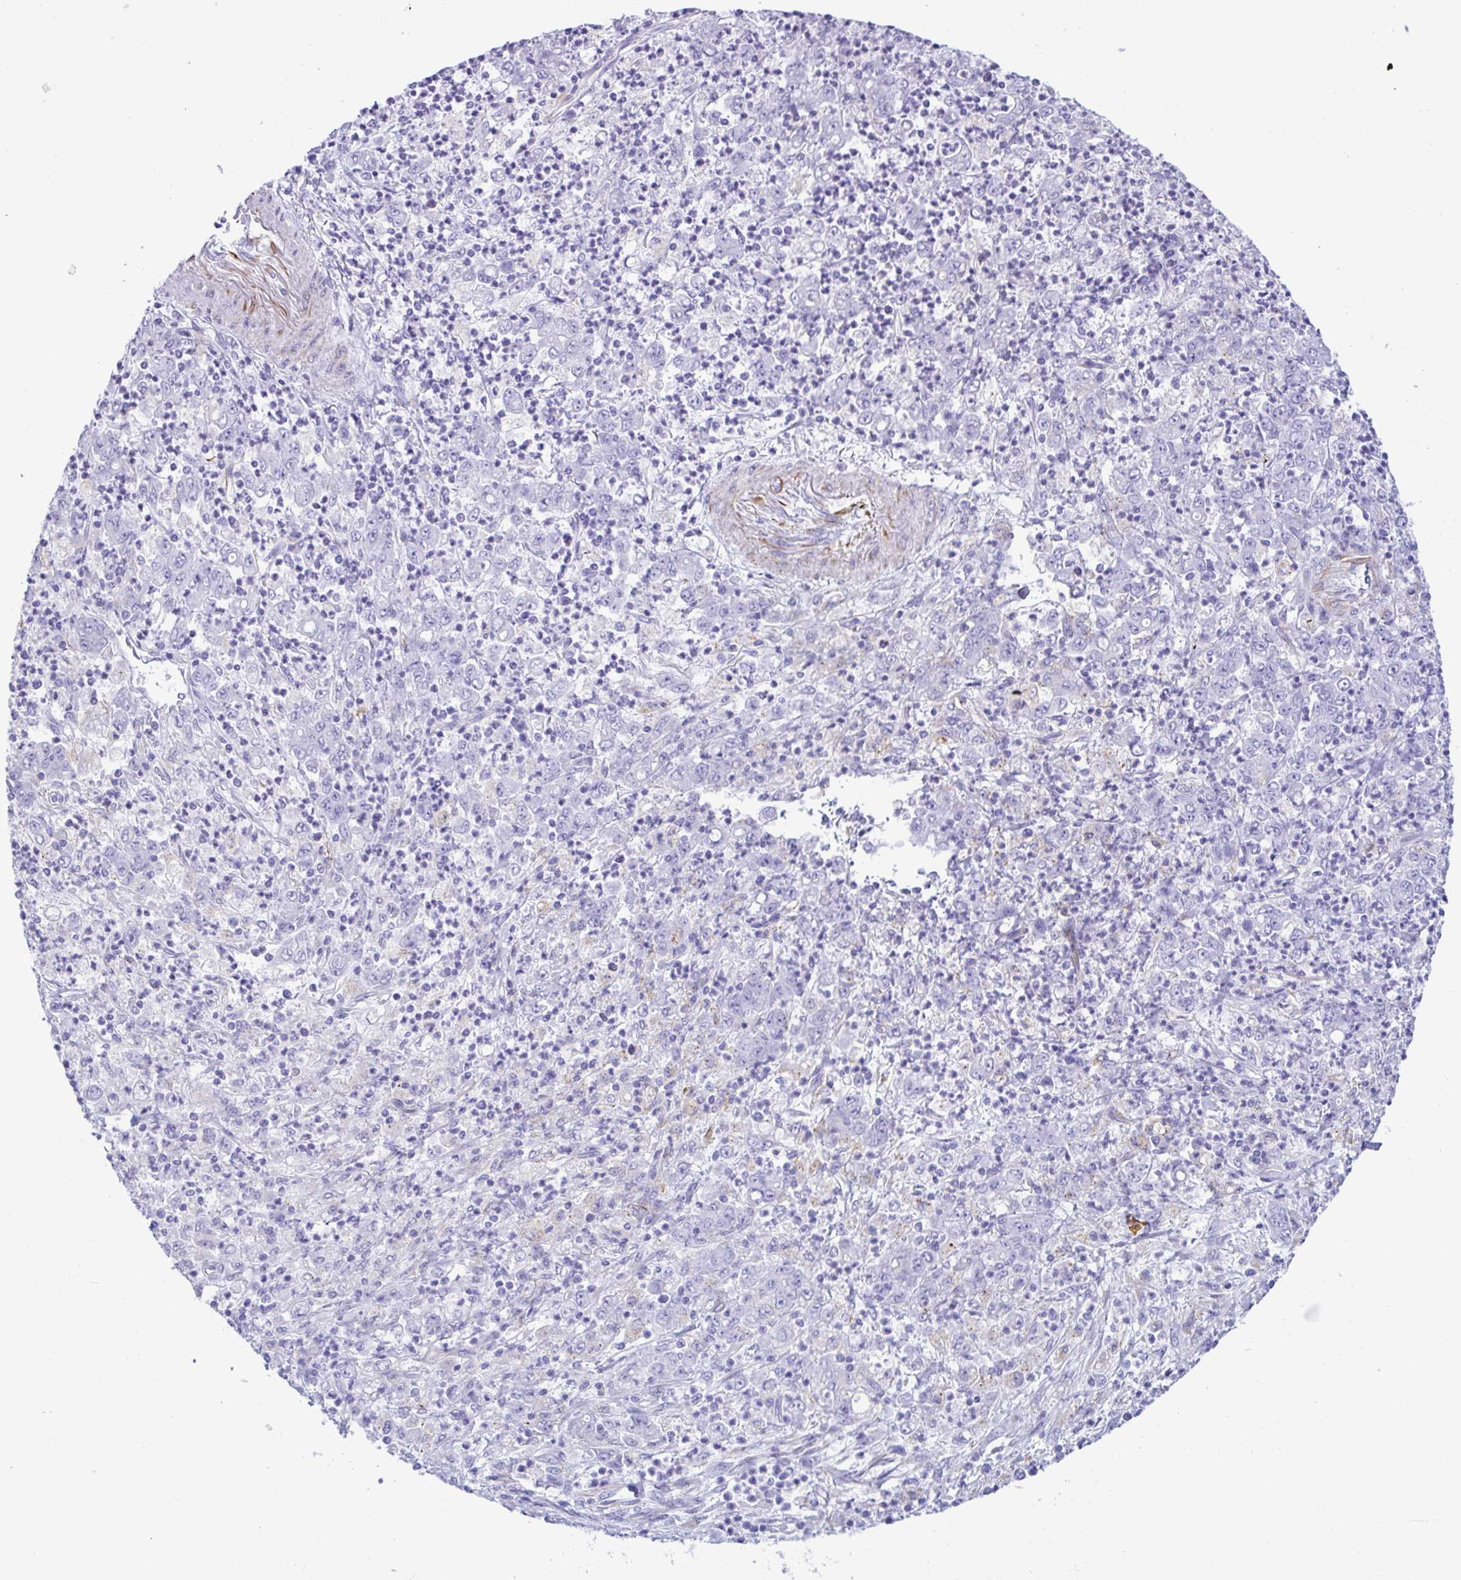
{"staining": {"intensity": "negative", "quantity": "none", "location": "none"}, "tissue": "stomach cancer", "cell_type": "Tumor cells", "image_type": "cancer", "snomed": [{"axis": "morphology", "description": "Adenocarcinoma, NOS"}, {"axis": "topography", "description": "Stomach, lower"}], "caption": "Photomicrograph shows no significant protein staining in tumor cells of stomach adenocarcinoma.", "gene": "SMAD5", "patient": {"sex": "female", "age": 71}}